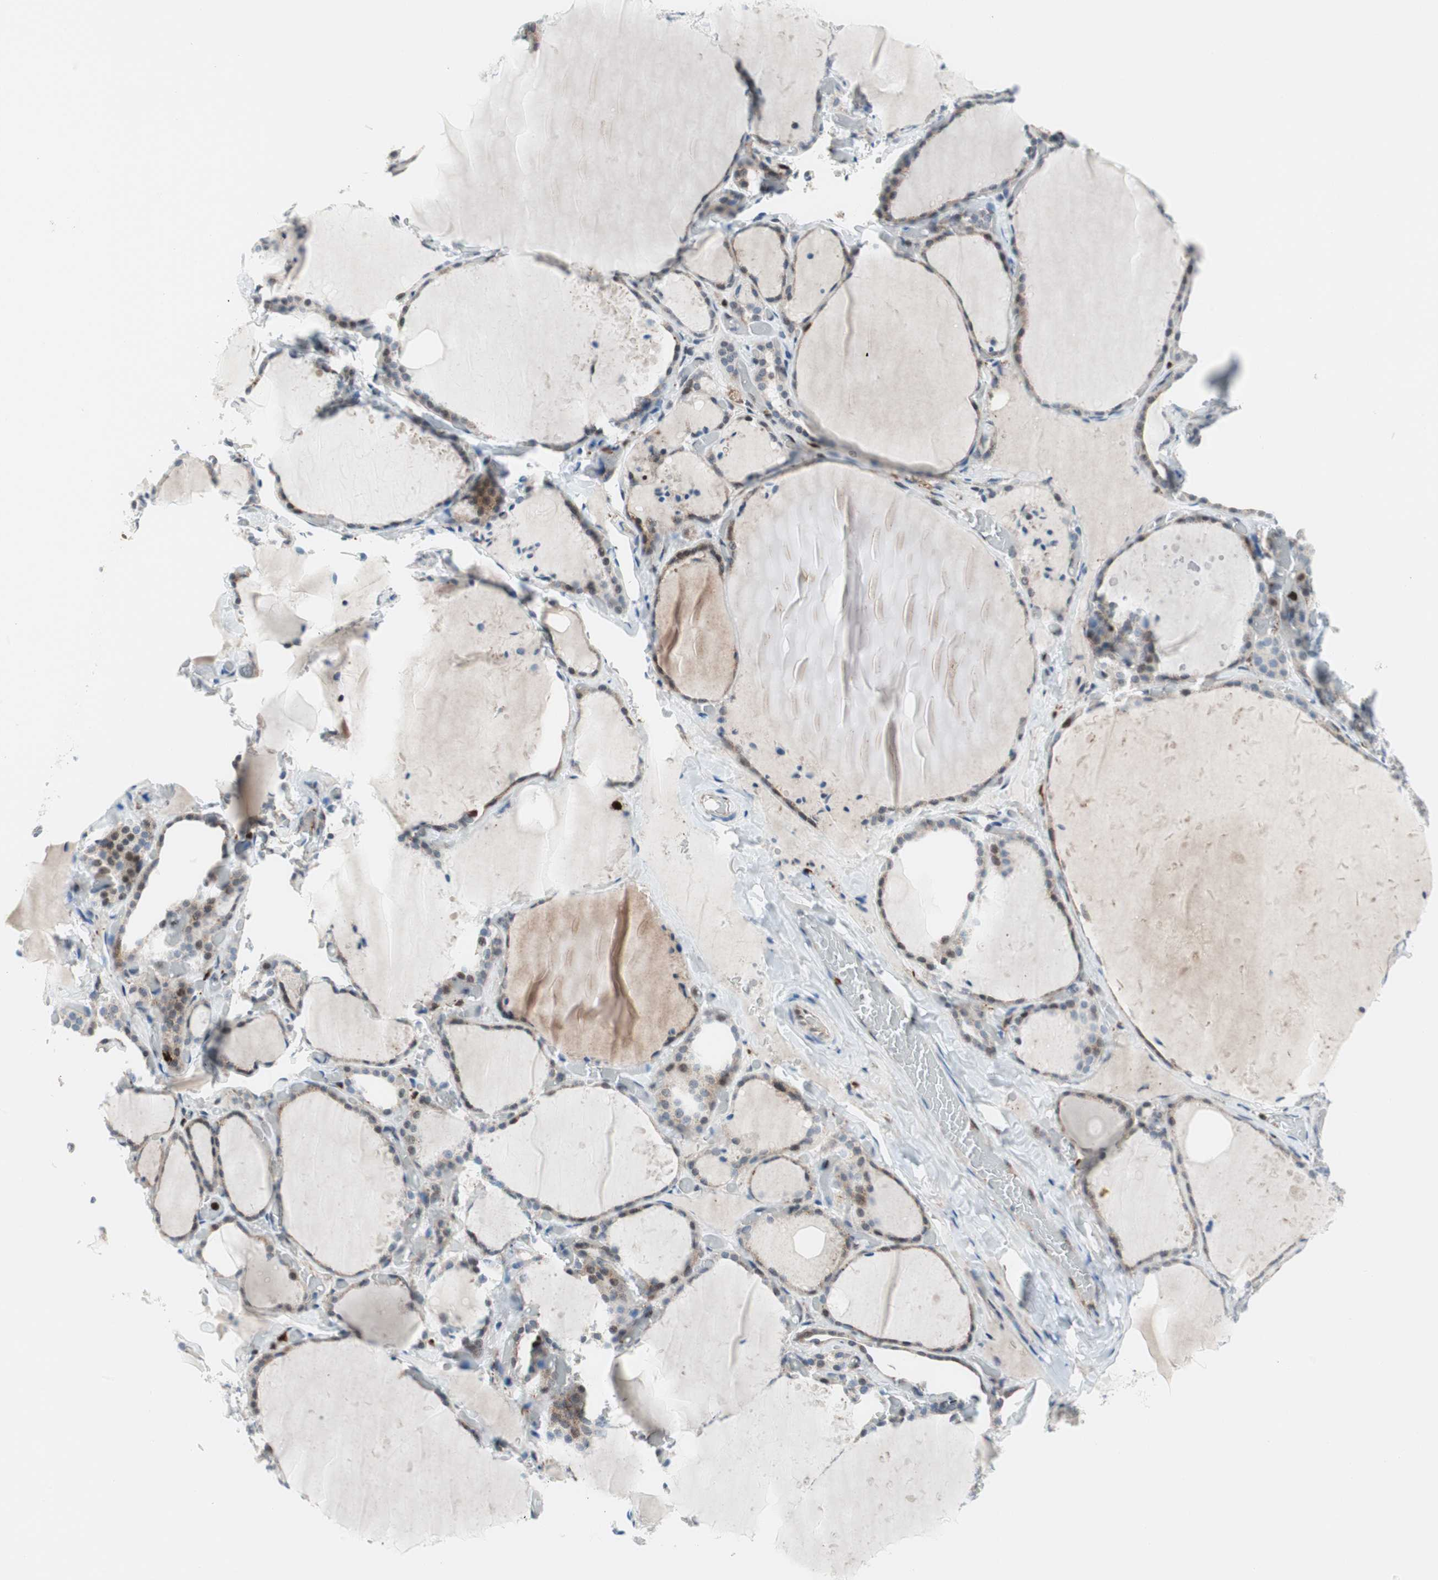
{"staining": {"intensity": "moderate", "quantity": "<25%", "location": "cytoplasmic/membranous,nuclear"}, "tissue": "thyroid gland", "cell_type": "Glandular cells", "image_type": "normal", "snomed": [{"axis": "morphology", "description": "Normal tissue, NOS"}, {"axis": "topography", "description": "Thyroid gland"}], "caption": "About <25% of glandular cells in unremarkable human thyroid gland exhibit moderate cytoplasmic/membranous,nuclear protein staining as visualized by brown immunohistochemical staining.", "gene": "RGS10", "patient": {"sex": "female", "age": 22}}